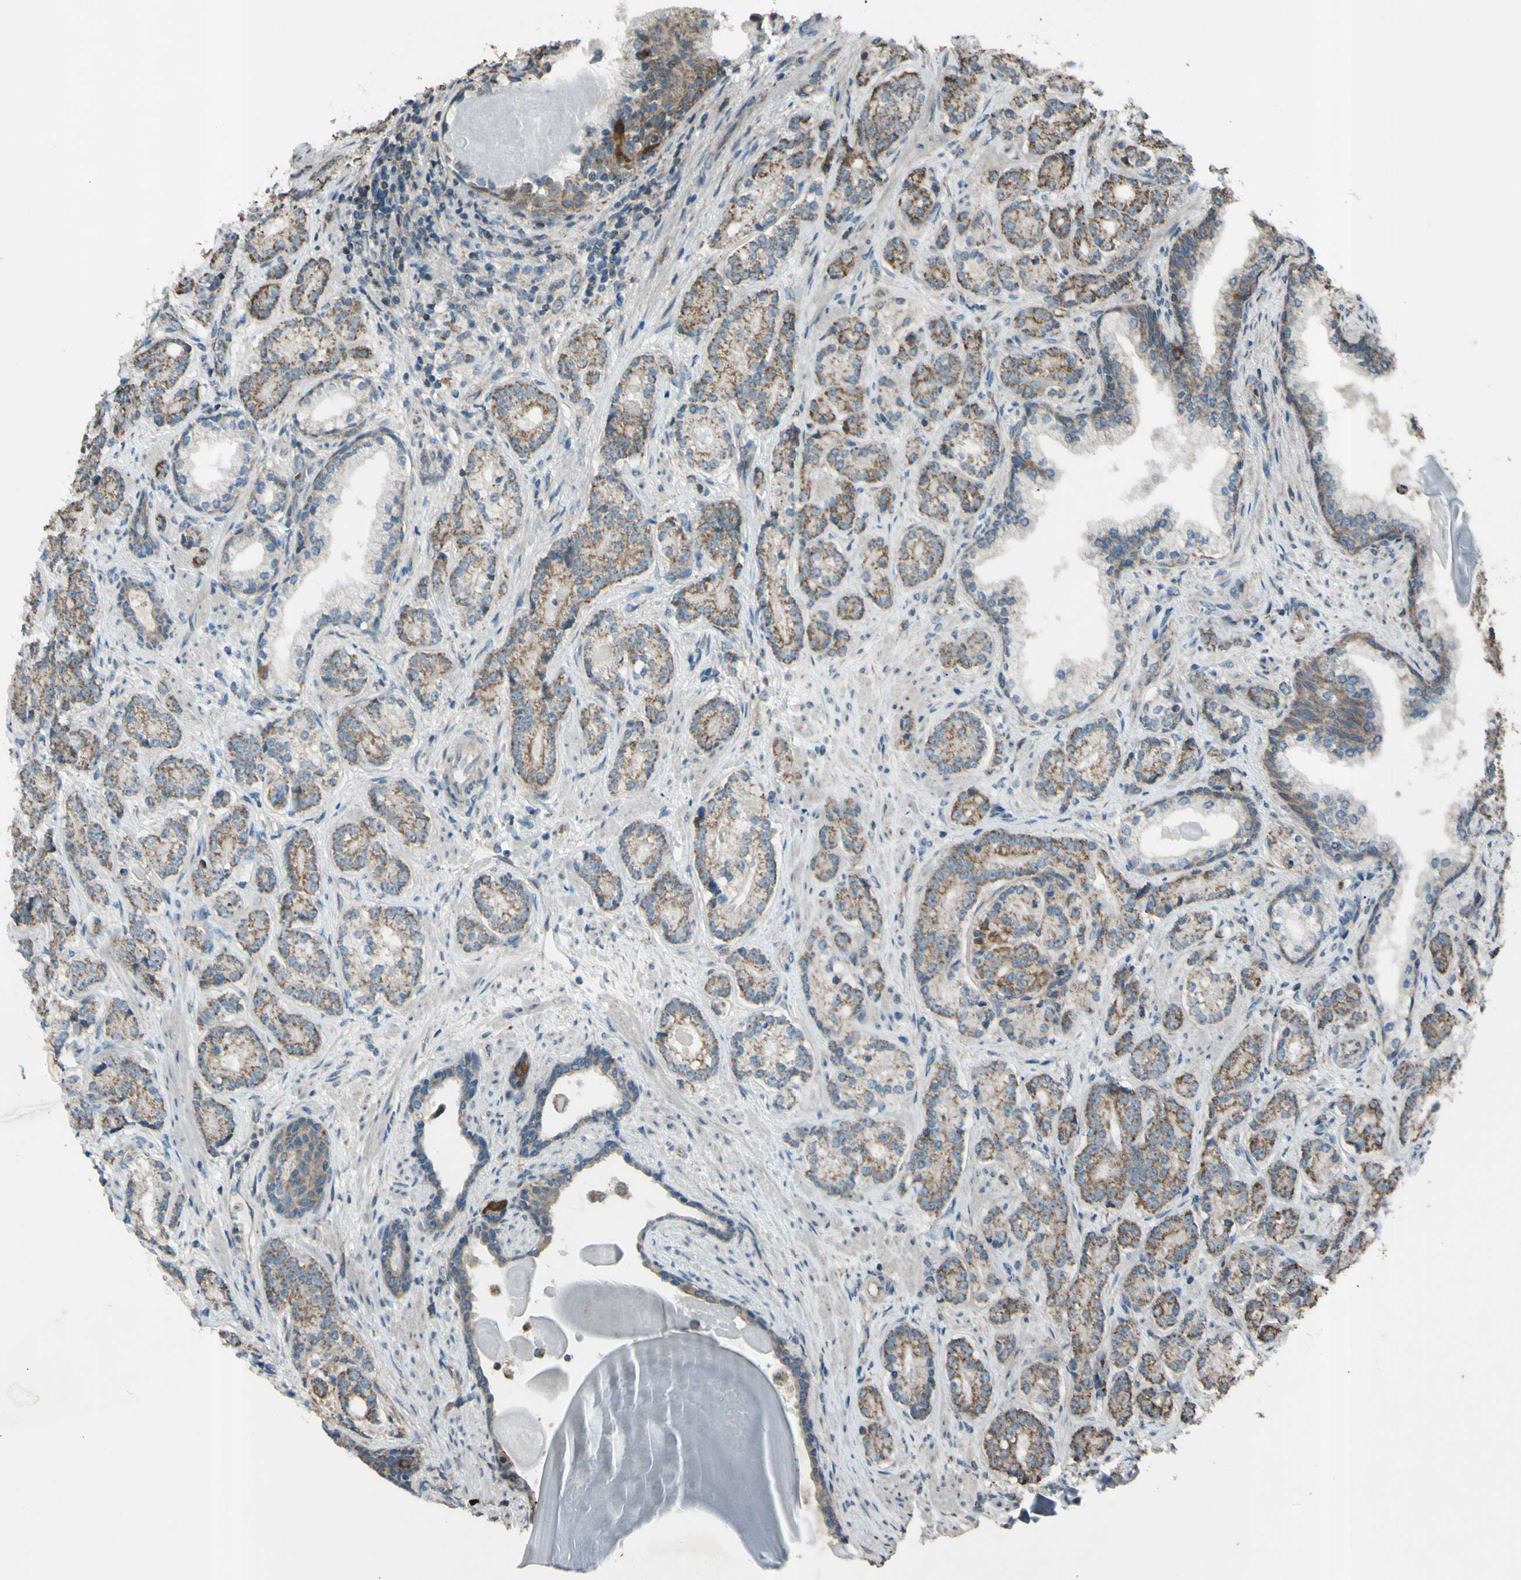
{"staining": {"intensity": "moderate", "quantity": ">75%", "location": "cytoplasmic/membranous"}, "tissue": "prostate cancer", "cell_type": "Tumor cells", "image_type": "cancer", "snomed": [{"axis": "morphology", "description": "Adenocarcinoma, High grade"}, {"axis": "topography", "description": "Prostate"}], "caption": "Protein expression analysis of prostate cancer reveals moderate cytoplasmic/membranous expression in about >75% of tumor cells.", "gene": "ACOT8", "patient": {"sex": "male", "age": 61}}